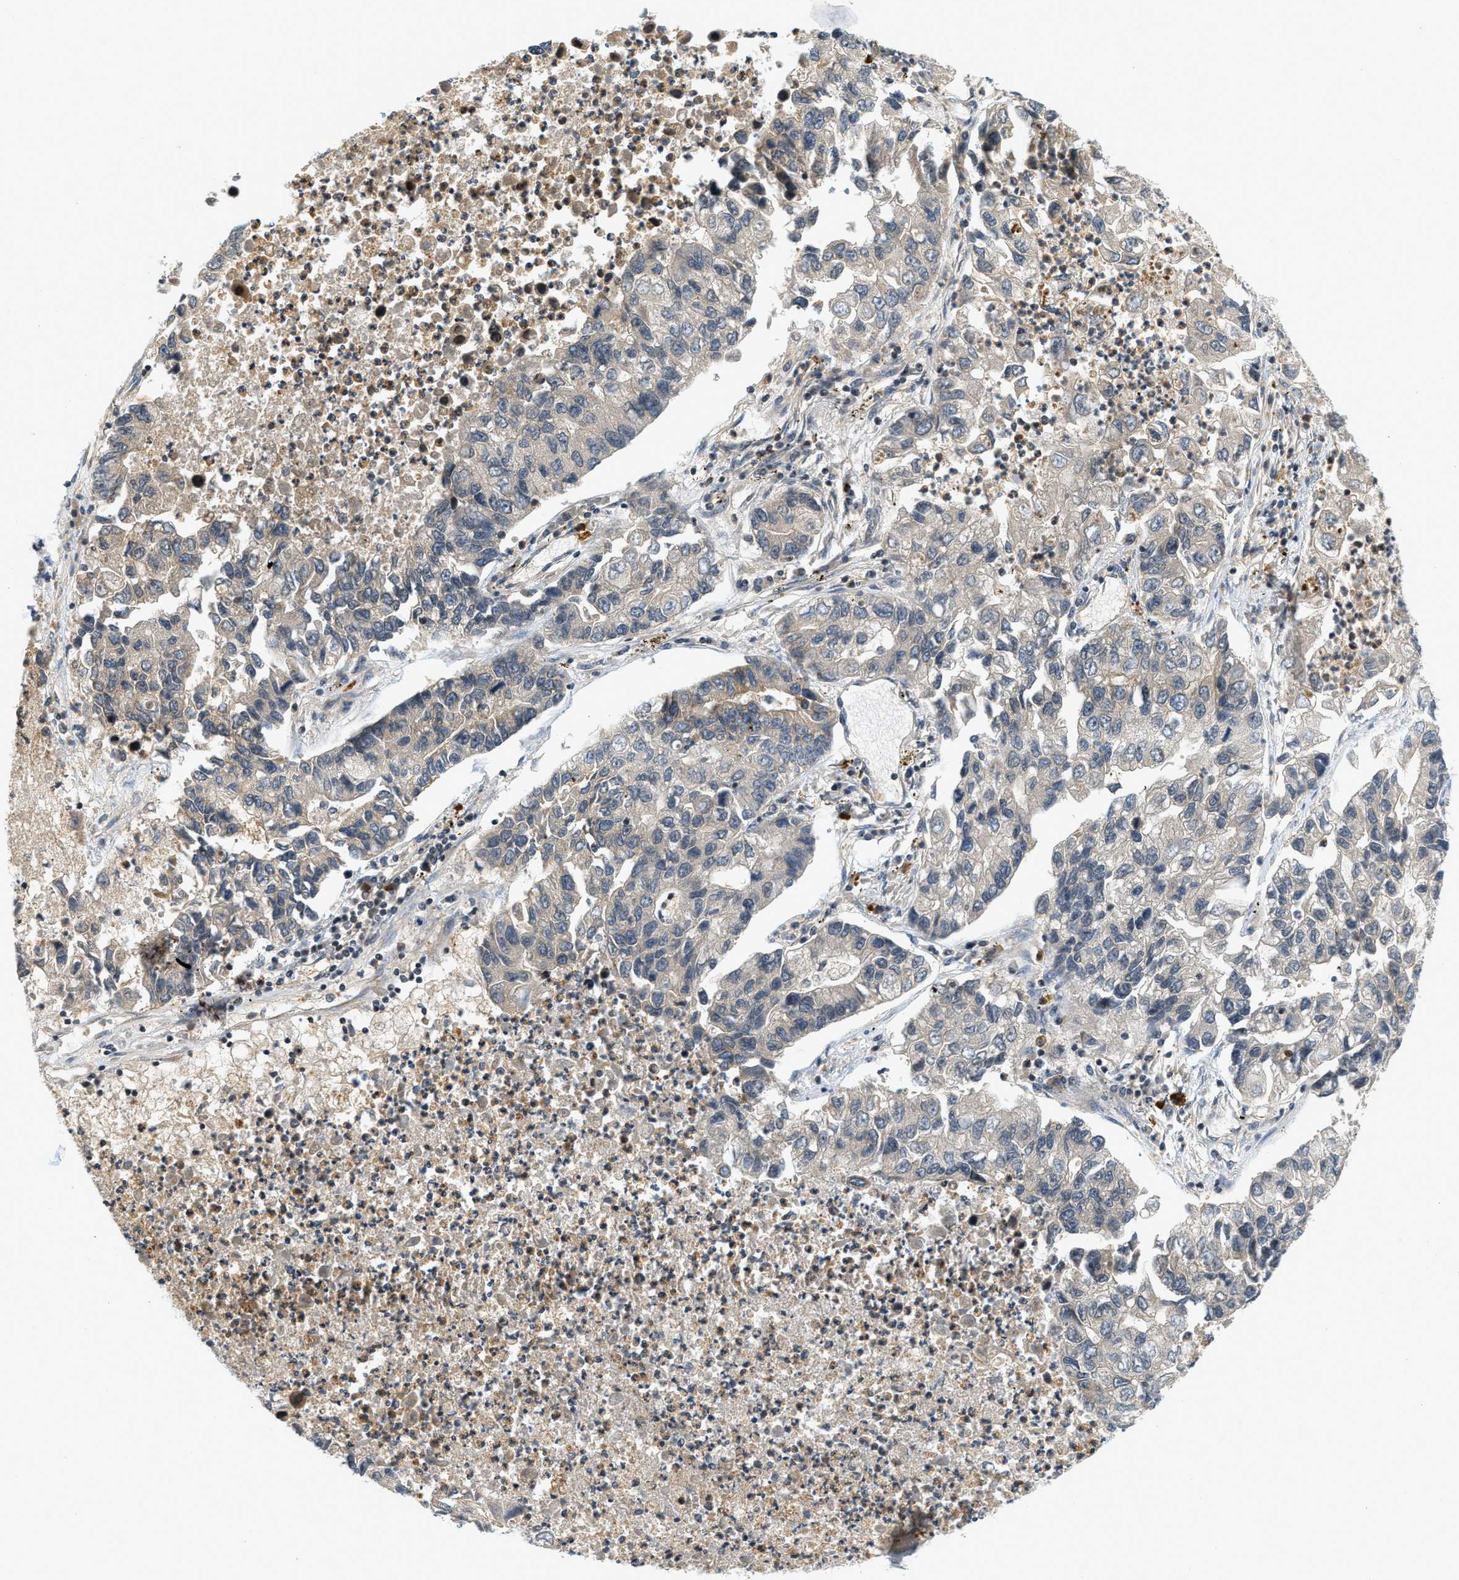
{"staining": {"intensity": "weak", "quantity": "<25%", "location": "cytoplasmic/membranous"}, "tissue": "lung cancer", "cell_type": "Tumor cells", "image_type": "cancer", "snomed": [{"axis": "morphology", "description": "Adenocarcinoma, NOS"}, {"axis": "topography", "description": "Lung"}], "caption": "An image of adenocarcinoma (lung) stained for a protein demonstrates no brown staining in tumor cells.", "gene": "KMT2A", "patient": {"sex": "female", "age": 51}}